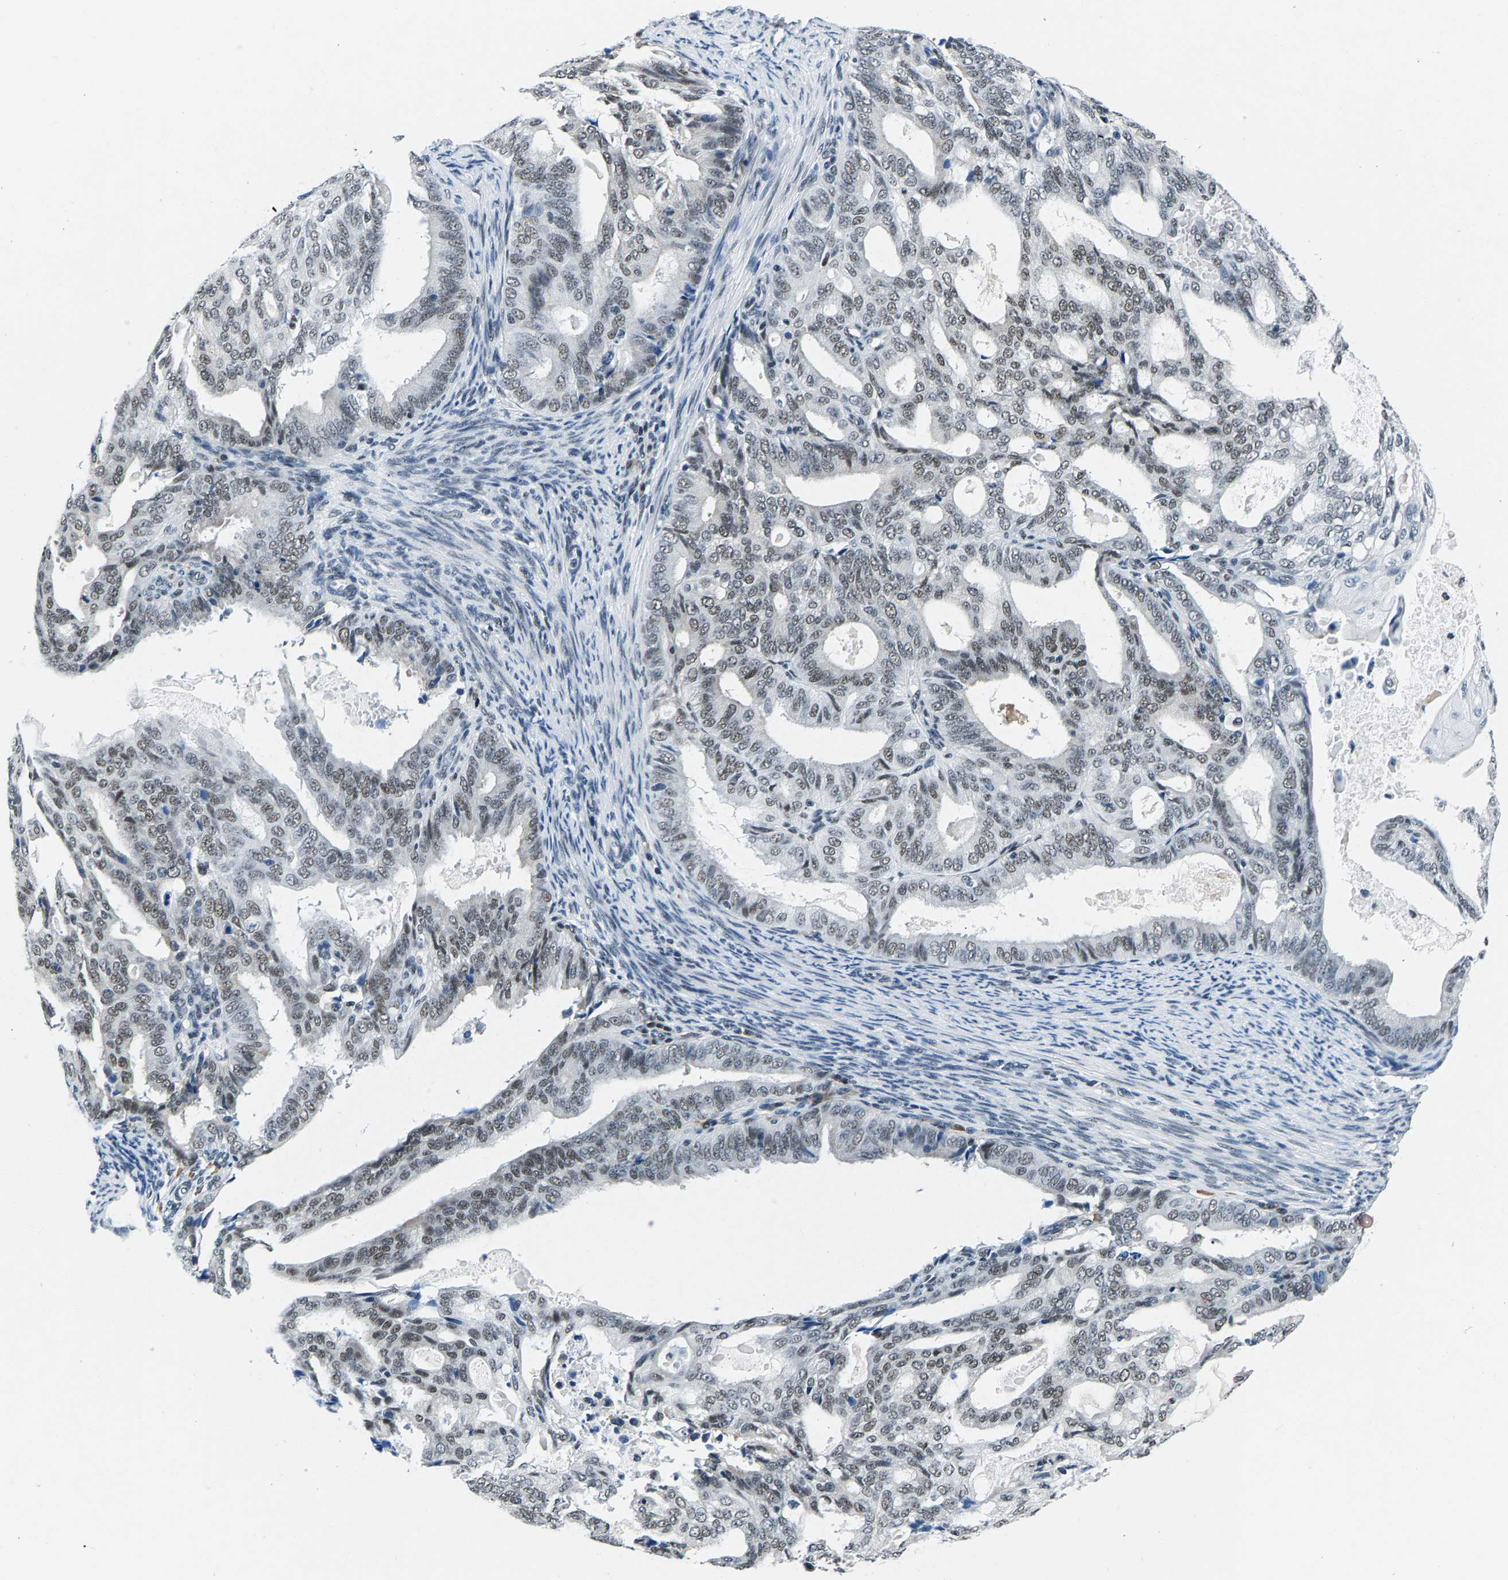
{"staining": {"intensity": "weak", "quantity": "25%-75%", "location": "nuclear"}, "tissue": "endometrial cancer", "cell_type": "Tumor cells", "image_type": "cancer", "snomed": [{"axis": "morphology", "description": "Adenocarcinoma, NOS"}, {"axis": "topography", "description": "Endometrium"}], "caption": "A histopathology image of adenocarcinoma (endometrial) stained for a protein shows weak nuclear brown staining in tumor cells. The protein is shown in brown color, while the nuclei are stained blue.", "gene": "ATF2", "patient": {"sex": "female", "age": 58}}